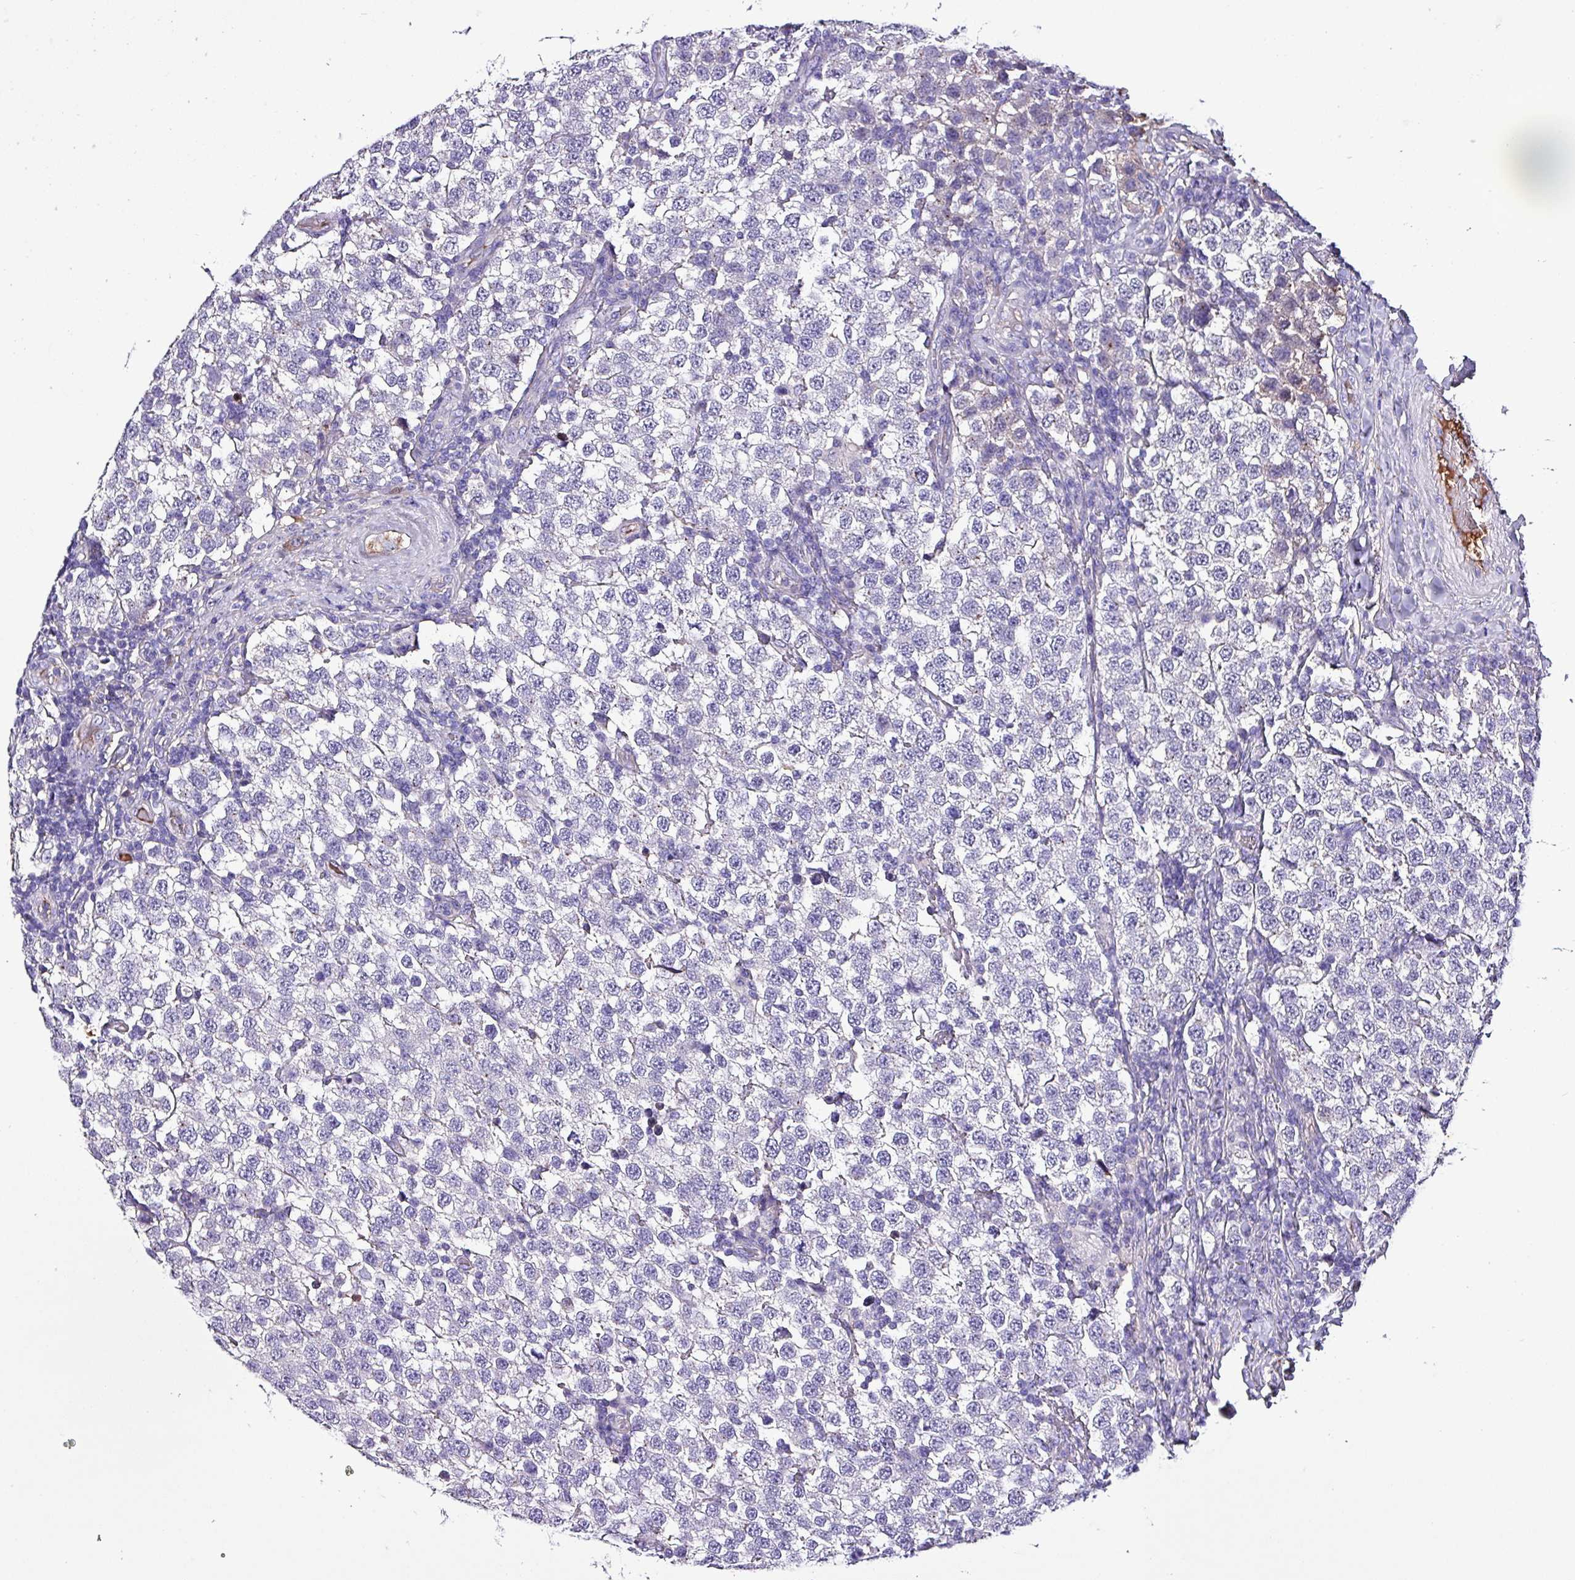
{"staining": {"intensity": "negative", "quantity": "none", "location": "none"}, "tissue": "testis cancer", "cell_type": "Tumor cells", "image_type": "cancer", "snomed": [{"axis": "morphology", "description": "Seminoma, NOS"}, {"axis": "topography", "description": "Testis"}], "caption": "Image shows no significant protein positivity in tumor cells of seminoma (testis).", "gene": "HP", "patient": {"sex": "male", "age": 34}}